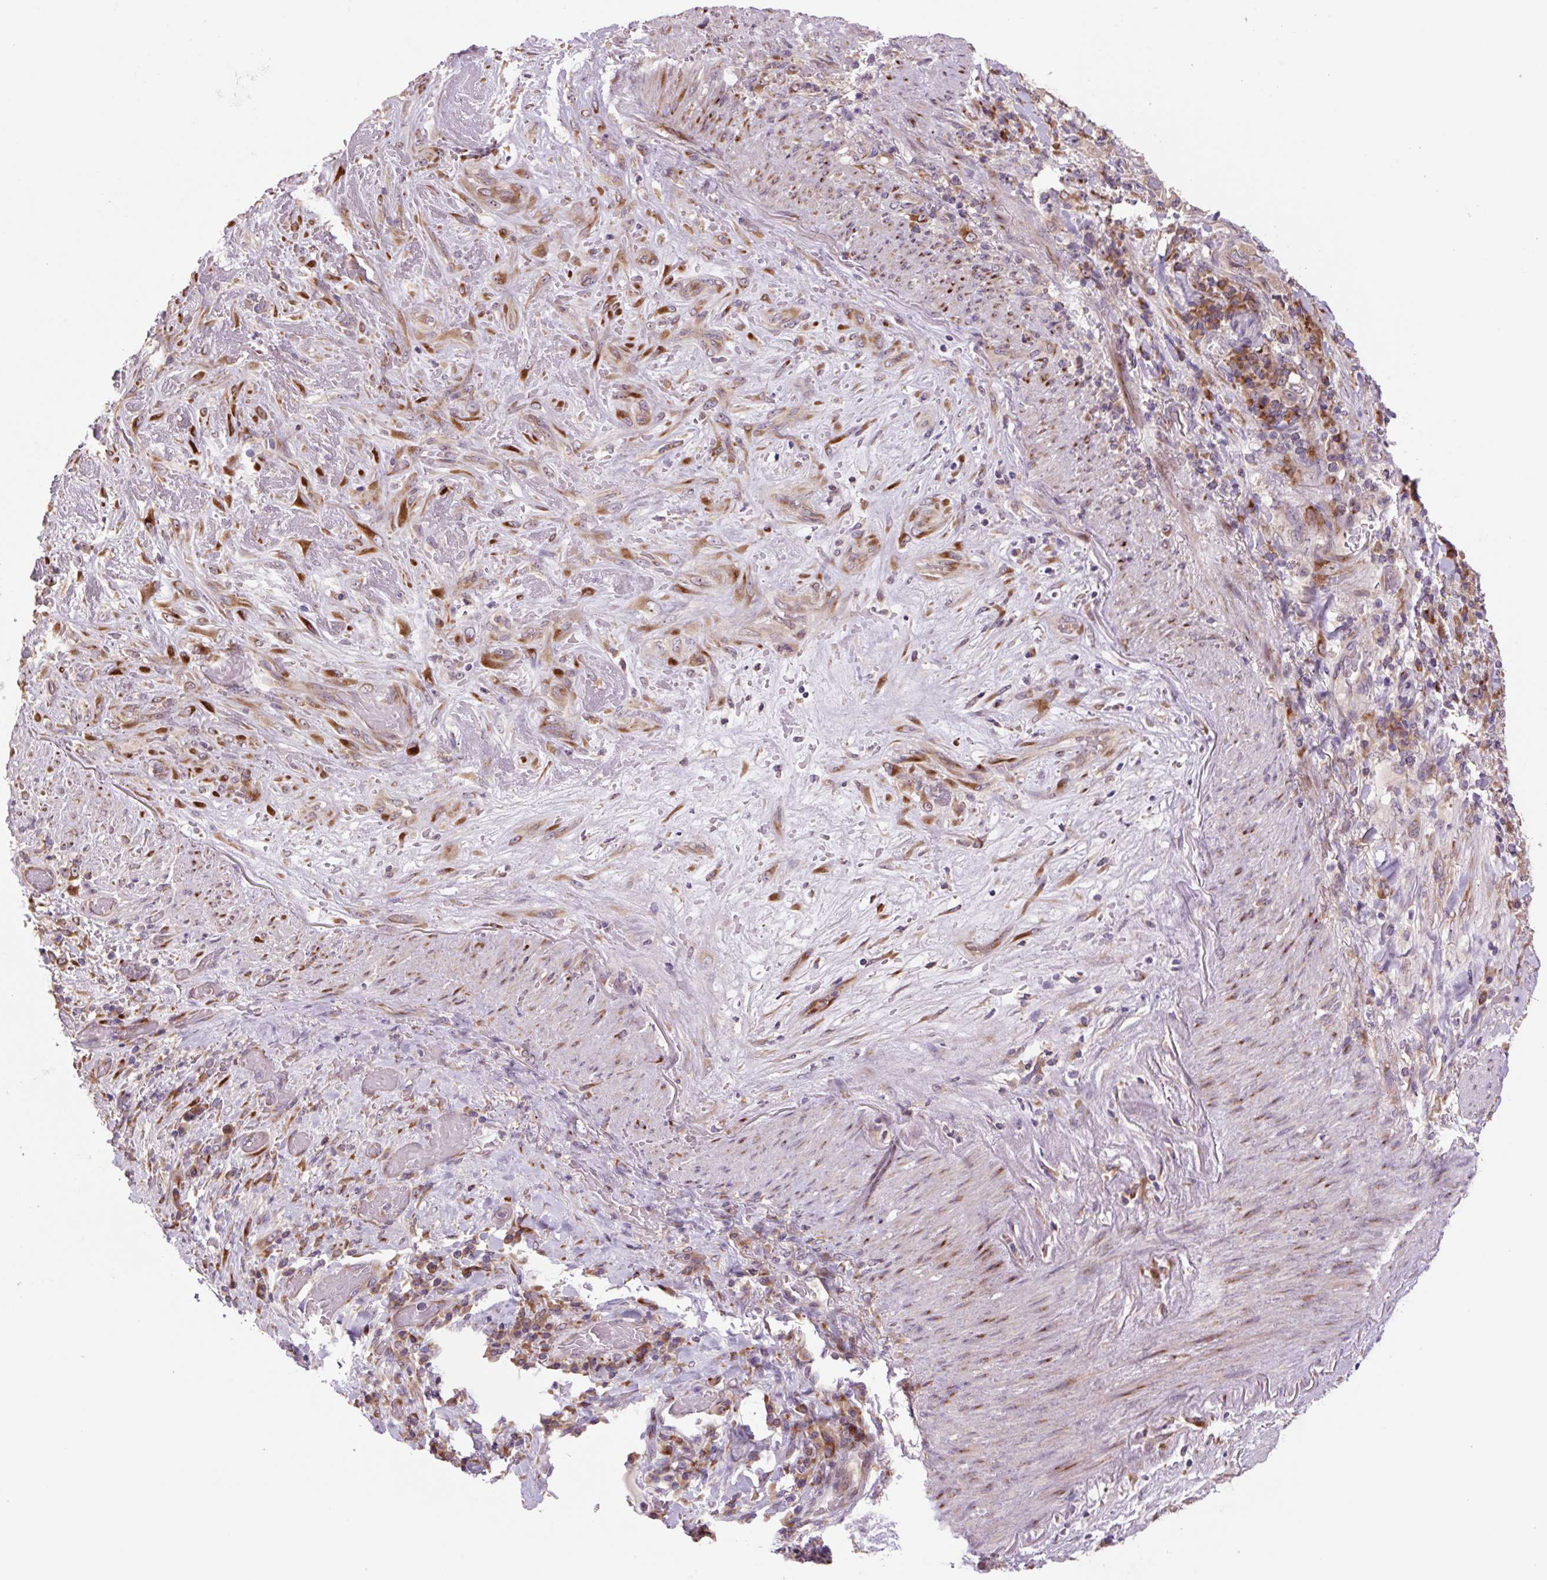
{"staining": {"intensity": "strong", "quantity": "25%-75%", "location": "cytoplasmic/membranous"}, "tissue": "stomach cancer", "cell_type": "Tumor cells", "image_type": "cancer", "snomed": [{"axis": "morphology", "description": "Adenocarcinoma, NOS"}, {"axis": "topography", "description": "Stomach, upper"}, {"axis": "topography", "description": "Stomach"}], "caption": "Strong cytoplasmic/membranous expression is seen in about 25%-75% of tumor cells in stomach cancer (adenocarcinoma).", "gene": "PLA2G4A", "patient": {"sex": "male", "age": 62}}